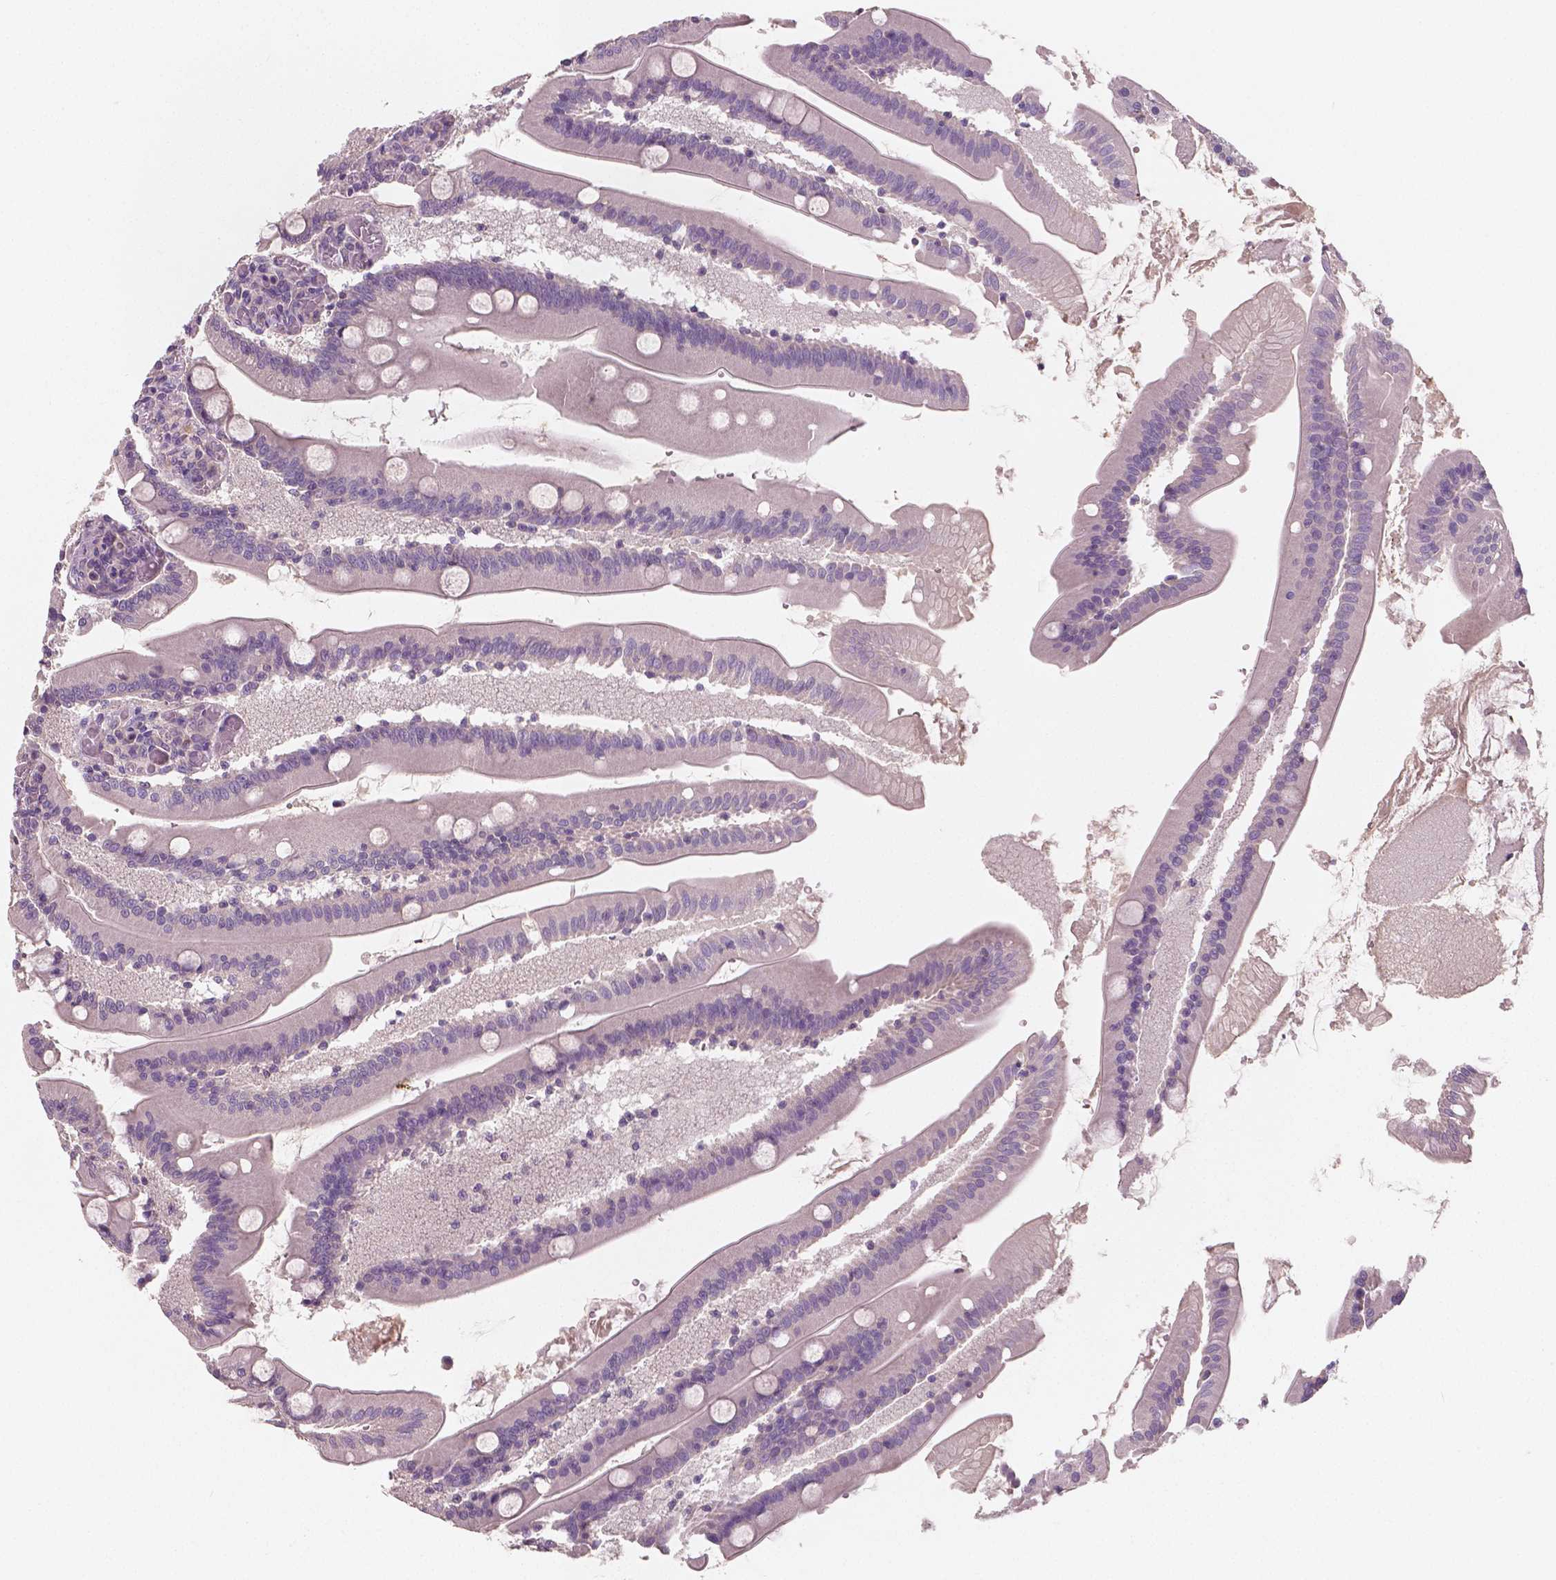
{"staining": {"intensity": "weak", "quantity": "25%-75%", "location": "cytoplasmic/membranous"}, "tissue": "small intestine", "cell_type": "Glandular cells", "image_type": "normal", "snomed": [{"axis": "morphology", "description": "Normal tissue, NOS"}, {"axis": "topography", "description": "Small intestine"}], "caption": "Protein staining by immunohistochemistry (IHC) demonstrates weak cytoplasmic/membranous positivity in about 25%-75% of glandular cells in benign small intestine.", "gene": "LSM14B", "patient": {"sex": "male", "age": 37}}